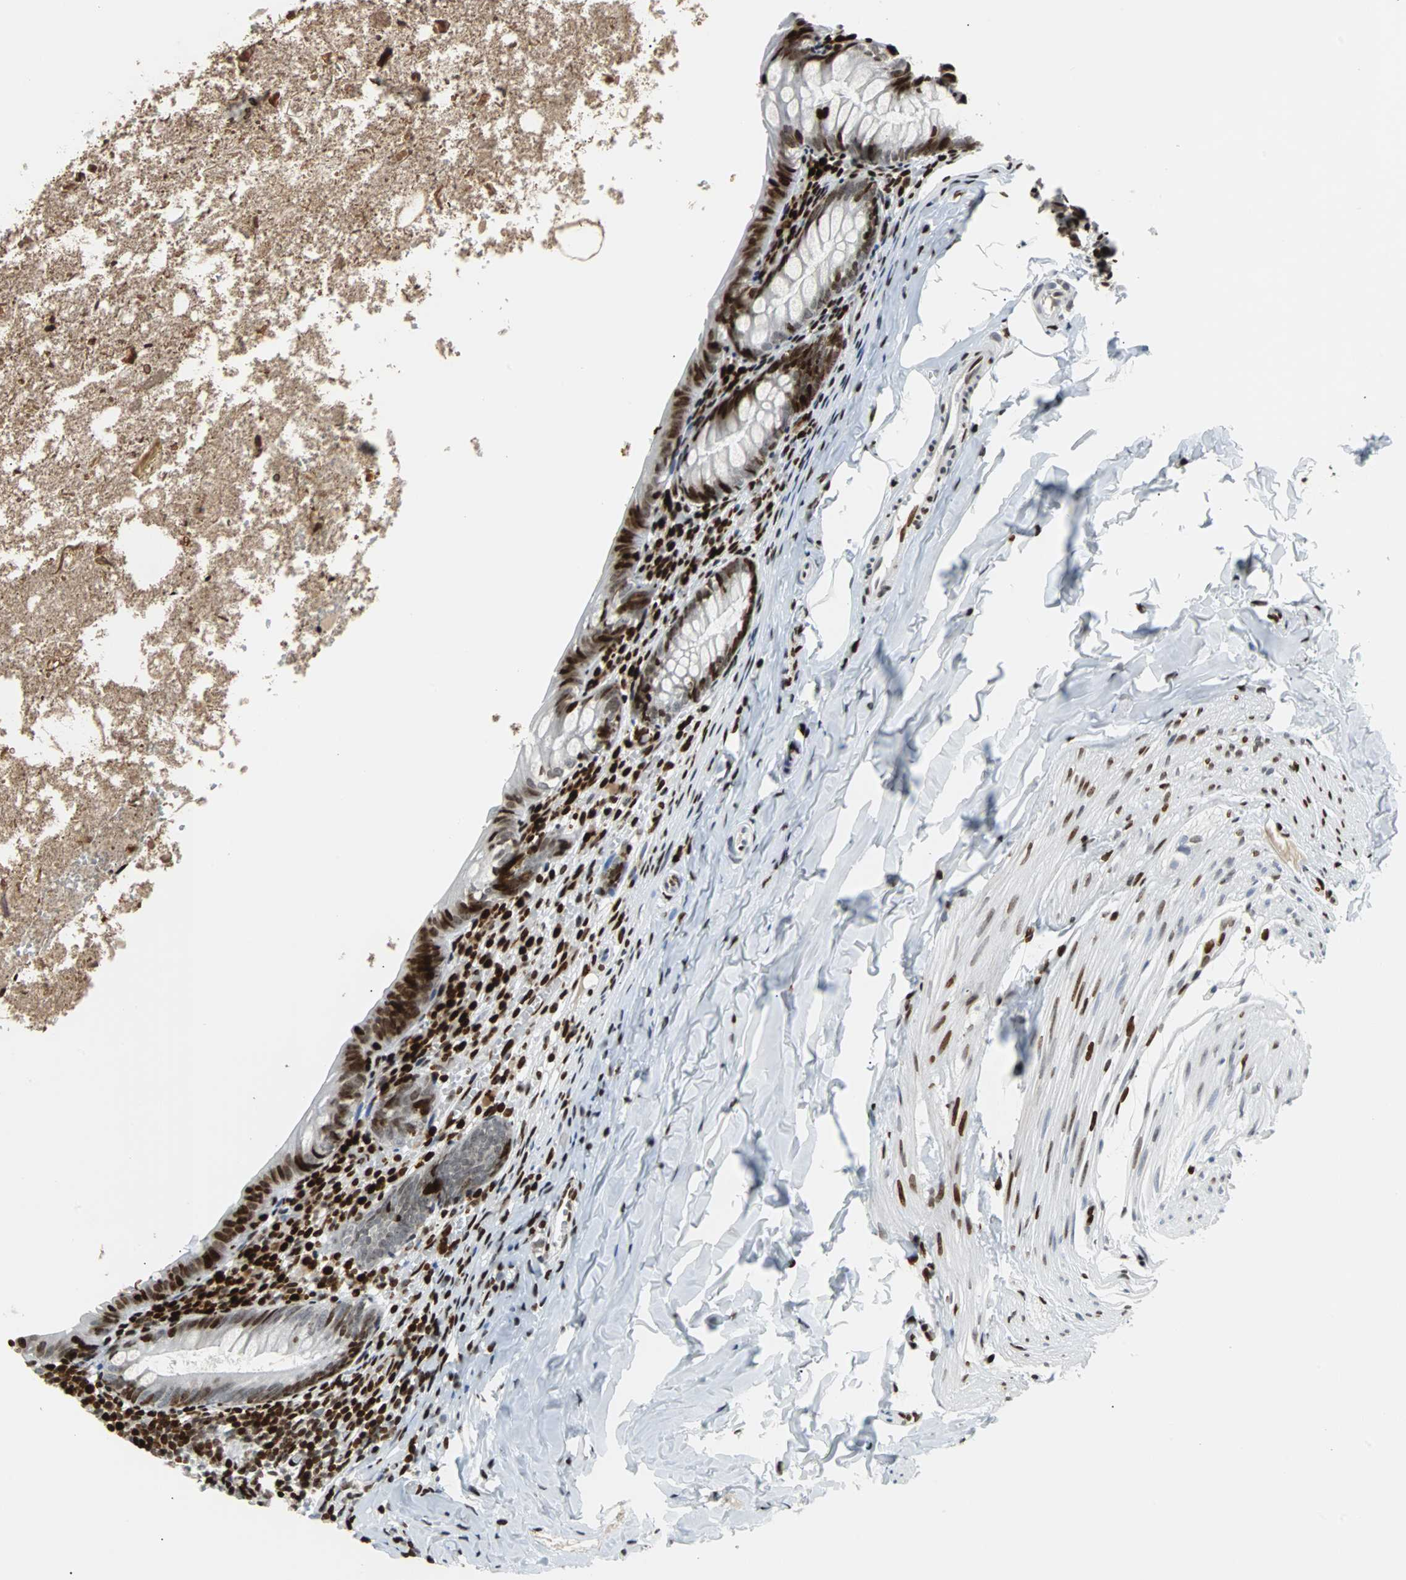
{"staining": {"intensity": "moderate", "quantity": "<25%", "location": "nuclear"}, "tissue": "appendix", "cell_type": "Glandular cells", "image_type": "normal", "snomed": [{"axis": "morphology", "description": "Normal tissue, NOS"}, {"axis": "topography", "description": "Appendix"}], "caption": "Immunohistochemical staining of benign human appendix exhibits low levels of moderate nuclear expression in about <25% of glandular cells. (Stains: DAB in brown, nuclei in blue, Microscopy: brightfield microscopy at high magnification).", "gene": "ZNF131", "patient": {"sex": "female", "age": 10}}